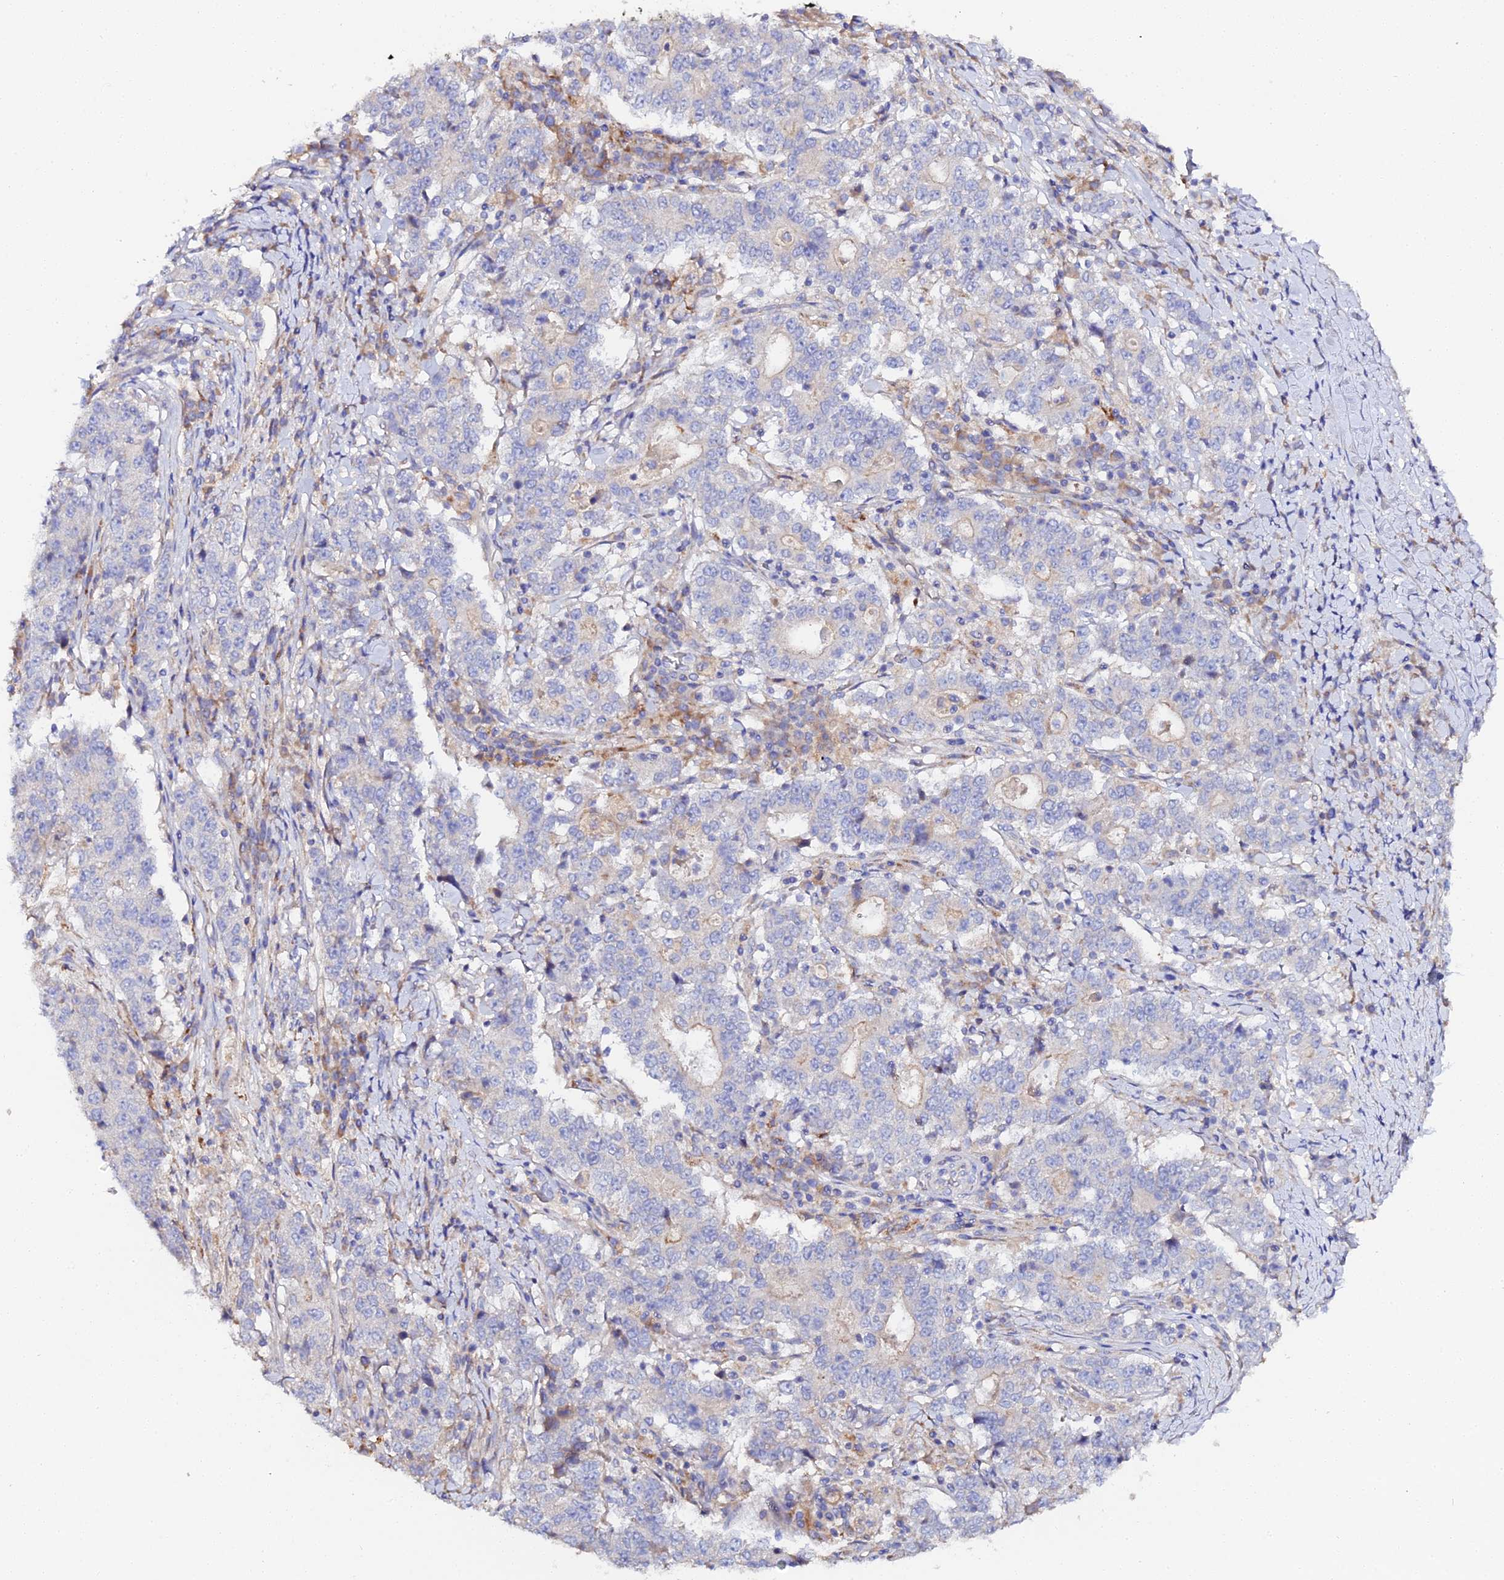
{"staining": {"intensity": "negative", "quantity": "none", "location": "none"}, "tissue": "stomach cancer", "cell_type": "Tumor cells", "image_type": "cancer", "snomed": [{"axis": "morphology", "description": "Adenocarcinoma, NOS"}, {"axis": "topography", "description": "Stomach"}], "caption": "IHC of stomach cancer exhibits no expression in tumor cells.", "gene": "SCX", "patient": {"sex": "male", "age": 59}}